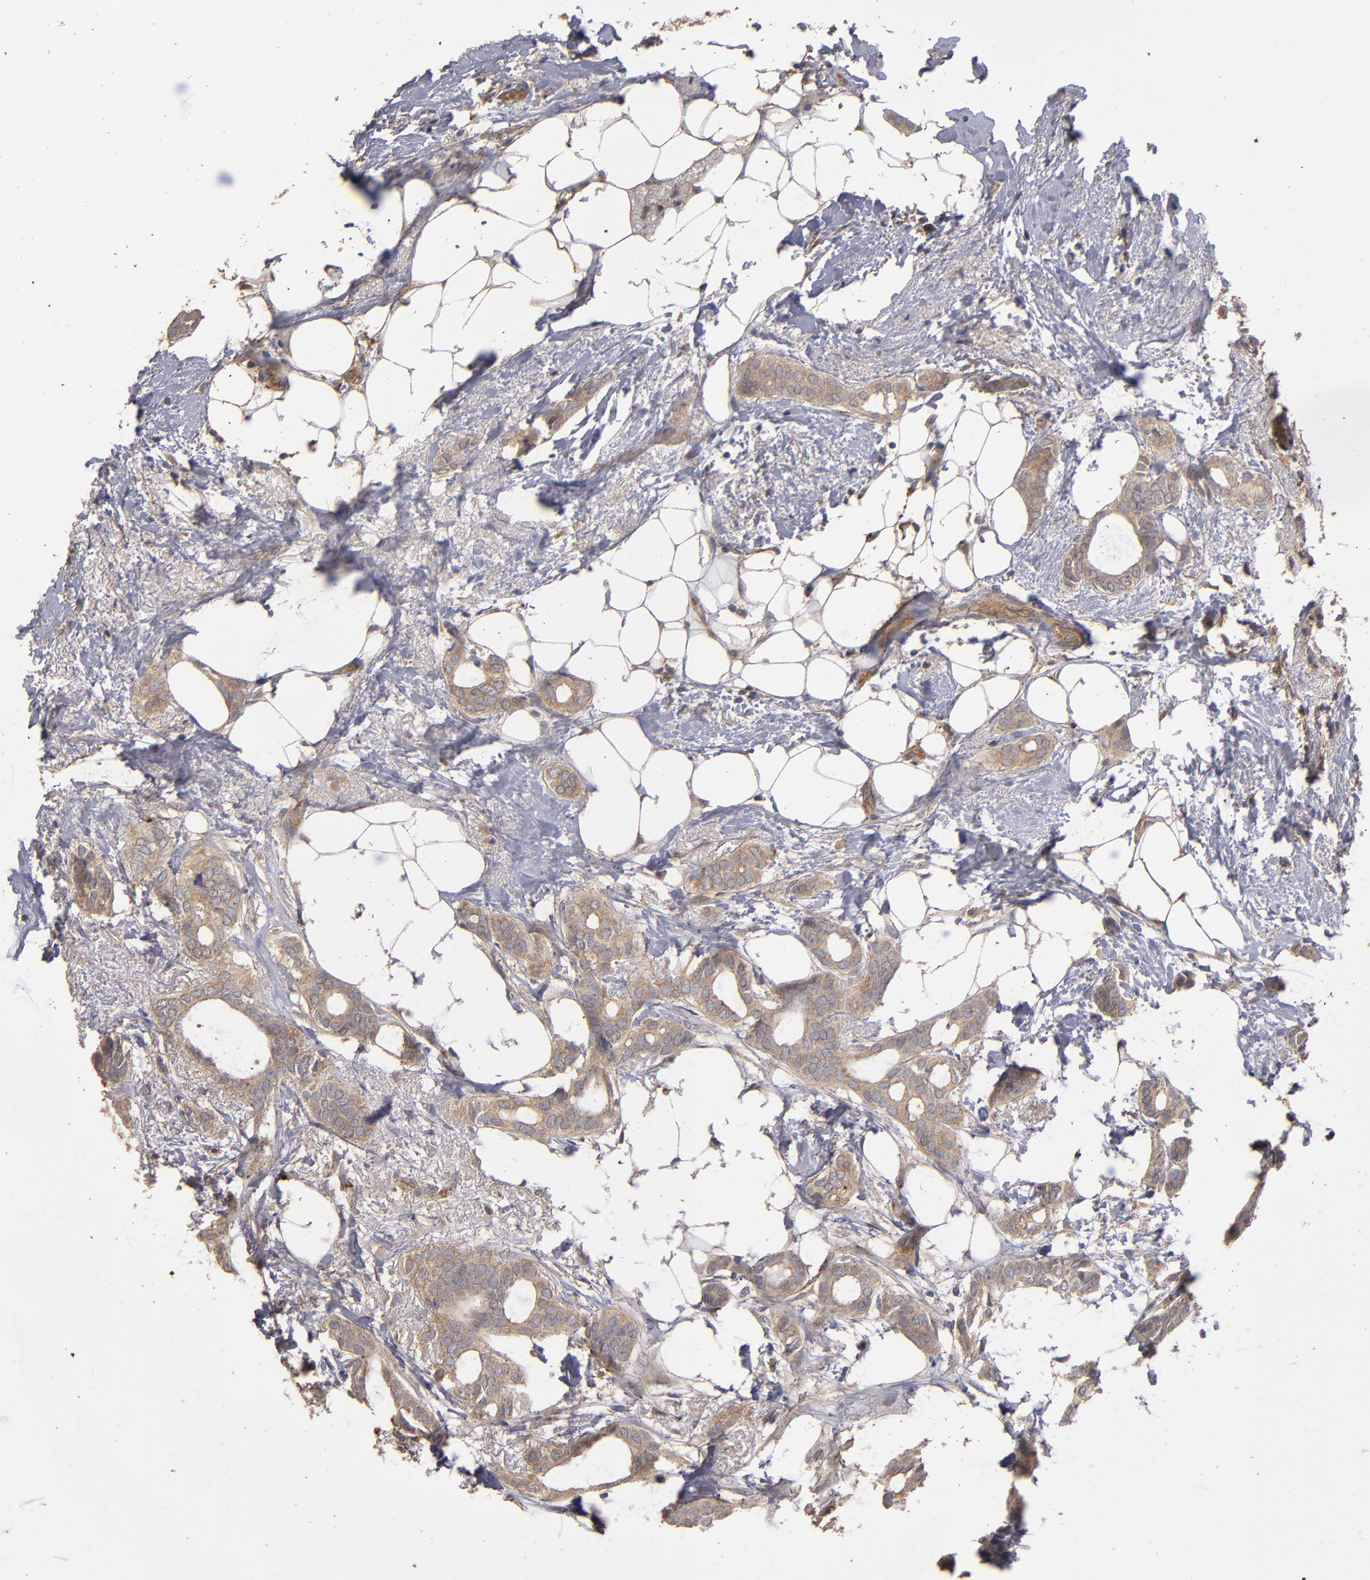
{"staining": {"intensity": "strong", "quantity": ">75%", "location": "cytoplasmic/membranous"}, "tissue": "breast cancer", "cell_type": "Tumor cells", "image_type": "cancer", "snomed": [{"axis": "morphology", "description": "Duct carcinoma"}, {"axis": "topography", "description": "Breast"}], "caption": "The photomicrograph exhibits staining of breast infiltrating ductal carcinoma, revealing strong cytoplasmic/membranous protein staining (brown color) within tumor cells.", "gene": "DIPK2B", "patient": {"sex": "female", "age": 54}}